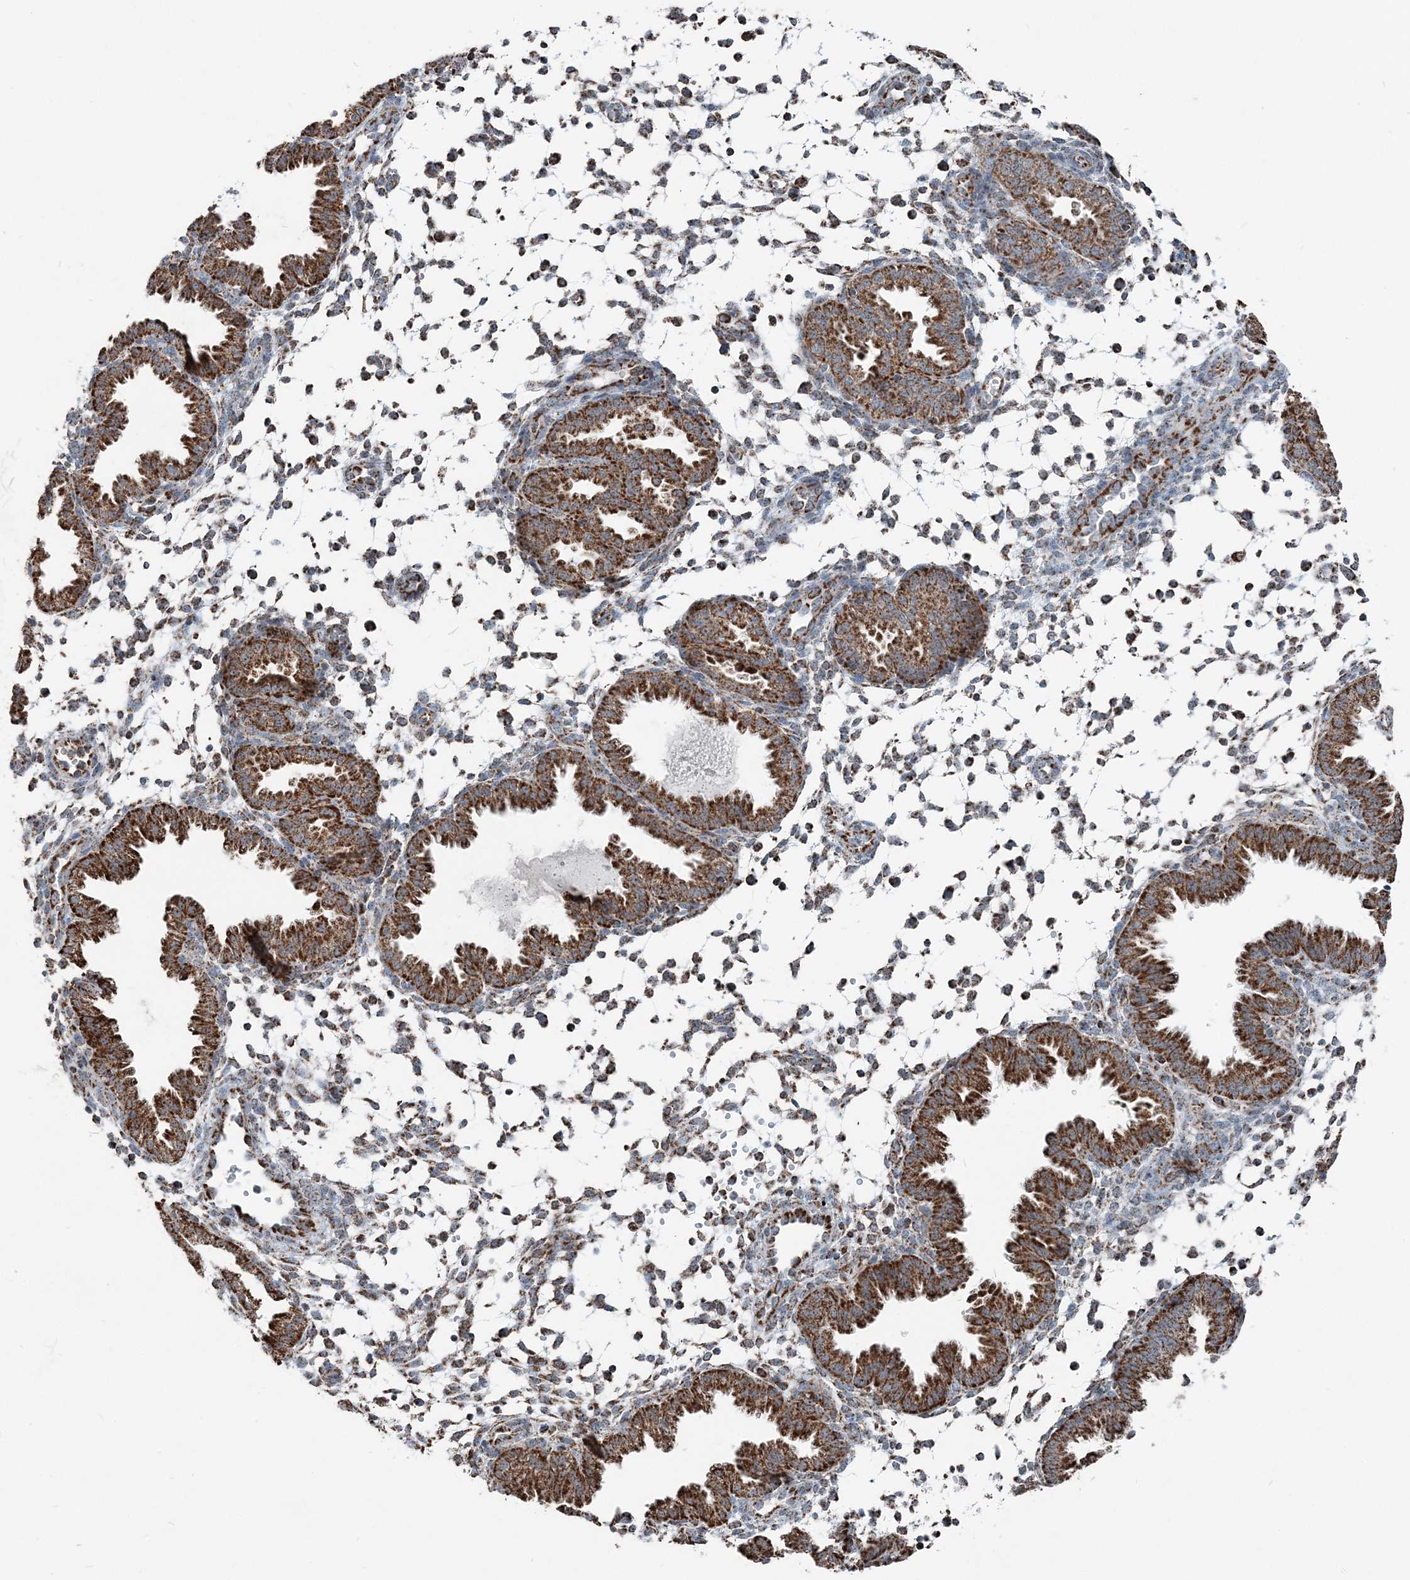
{"staining": {"intensity": "moderate", "quantity": "25%-75%", "location": "cytoplasmic/membranous"}, "tissue": "endometrium", "cell_type": "Cells in endometrial stroma", "image_type": "normal", "snomed": [{"axis": "morphology", "description": "Normal tissue, NOS"}, {"axis": "topography", "description": "Endometrium"}], "caption": "Immunohistochemical staining of benign endometrium displays 25%-75% levels of moderate cytoplasmic/membranous protein positivity in approximately 25%-75% of cells in endometrial stroma.", "gene": "SUCLG1", "patient": {"sex": "female", "age": 33}}